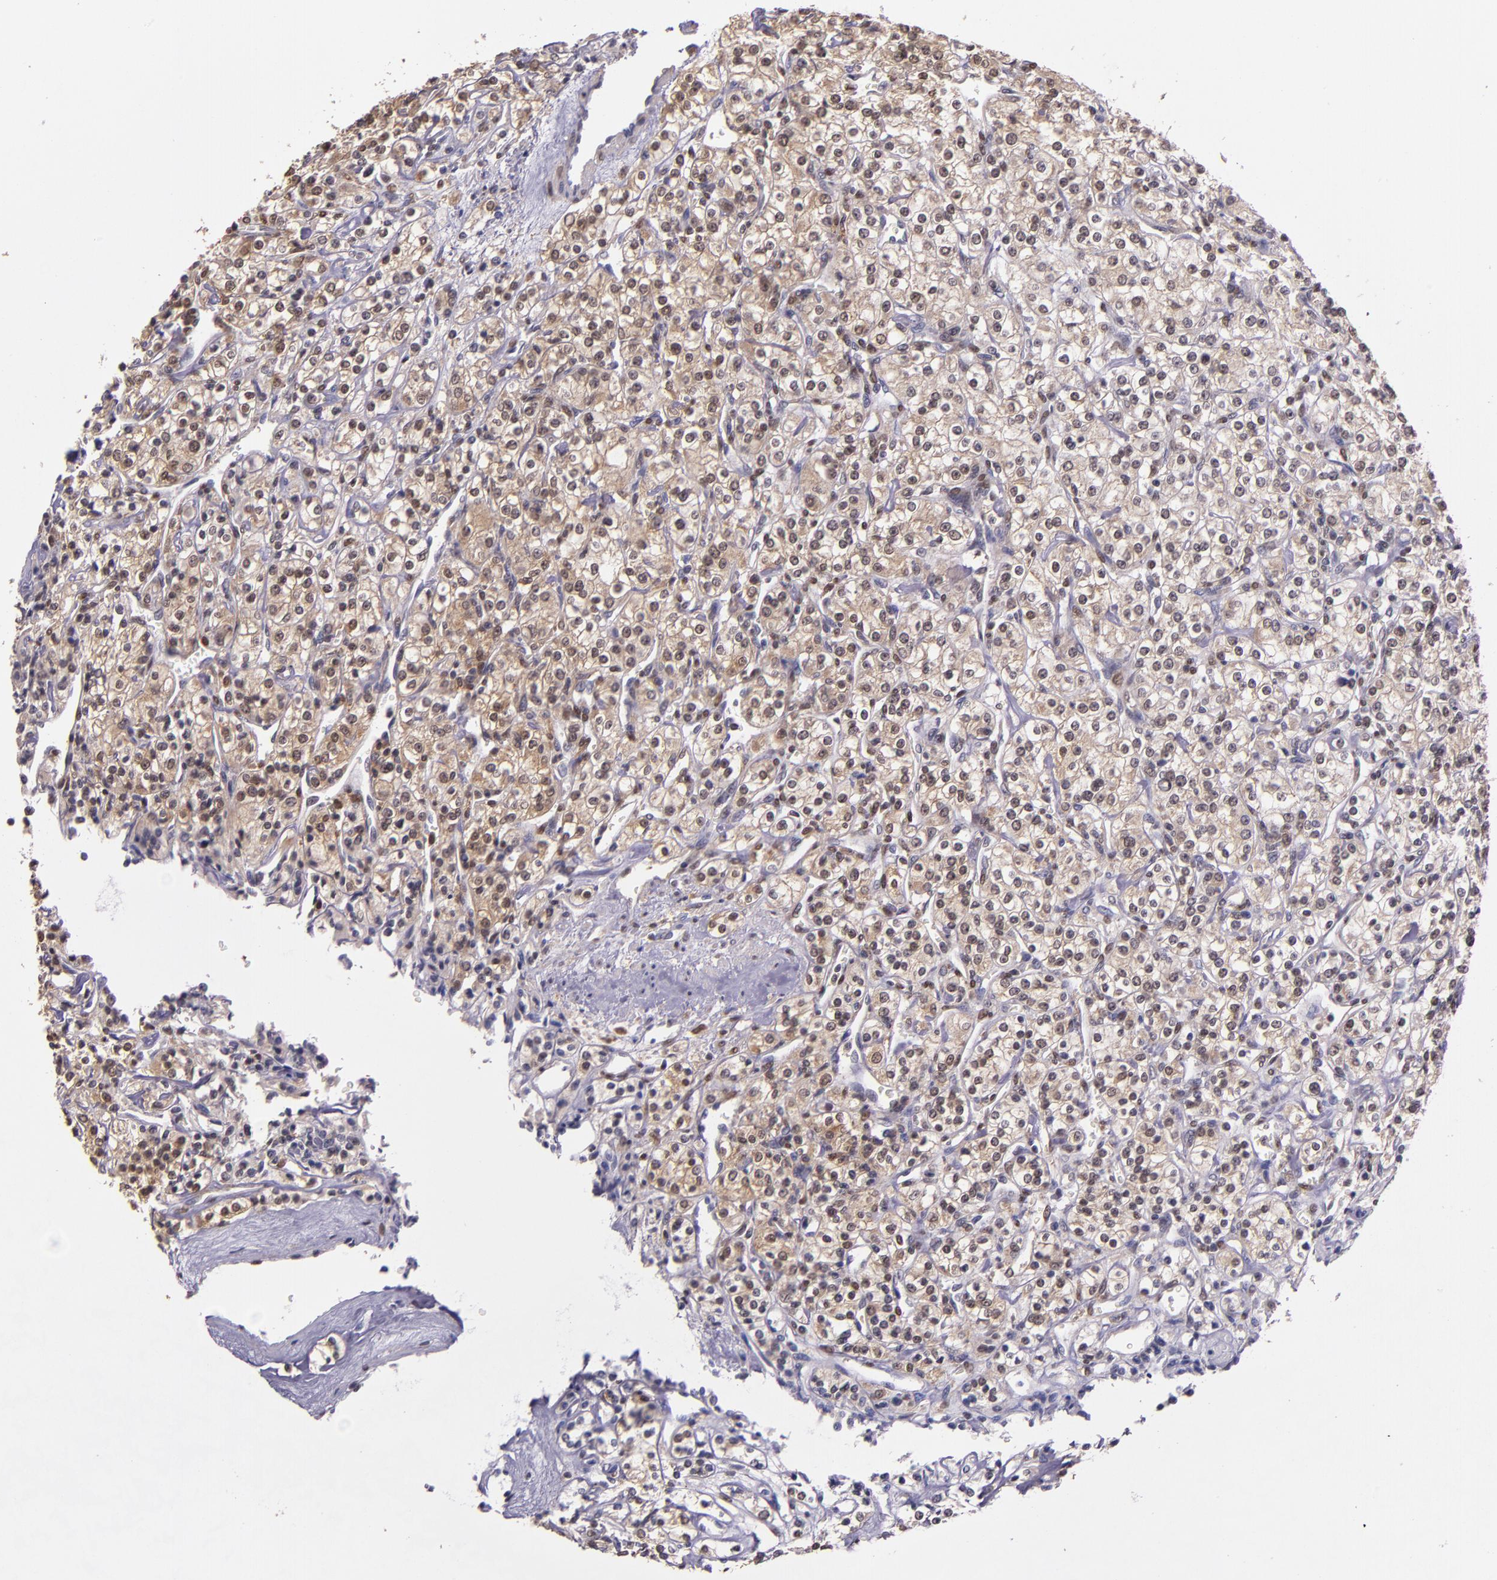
{"staining": {"intensity": "weak", "quantity": "25%-75%", "location": "cytoplasmic/membranous,nuclear"}, "tissue": "renal cancer", "cell_type": "Tumor cells", "image_type": "cancer", "snomed": [{"axis": "morphology", "description": "Adenocarcinoma, NOS"}, {"axis": "topography", "description": "Kidney"}], "caption": "This histopathology image reveals IHC staining of renal cancer (adenocarcinoma), with low weak cytoplasmic/membranous and nuclear expression in approximately 25%-75% of tumor cells.", "gene": "STAT6", "patient": {"sex": "male", "age": 77}}